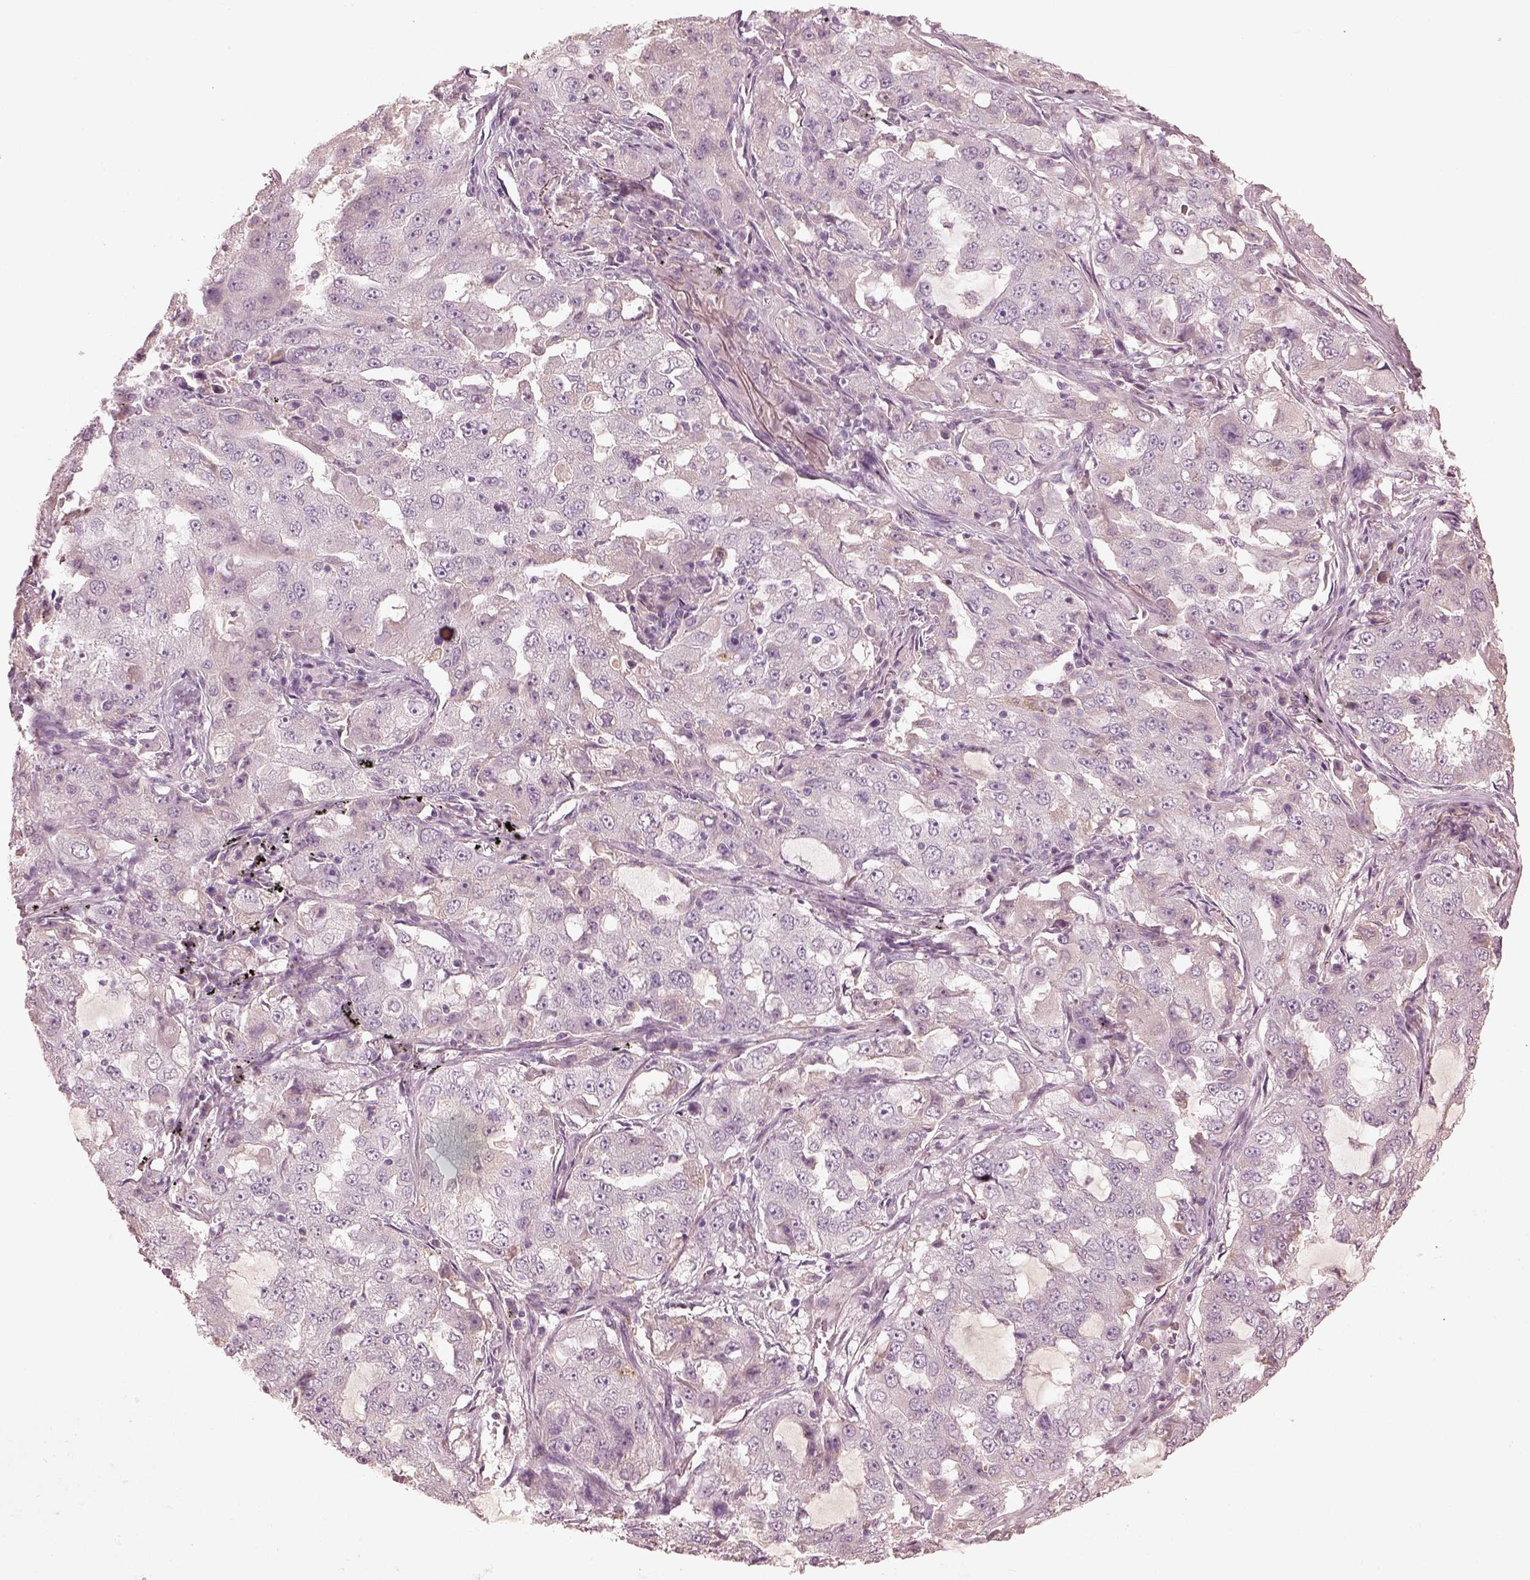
{"staining": {"intensity": "negative", "quantity": "none", "location": "none"}, "tissue": "lung cancer", "cell_type": "Tumor cells", "image_type": "cancer", "snomed": [{"axis": "morphology", "description": "Adenocarcinoma, NOS"}, {"axis": "topography", "description": "Lung"}], "caption": "An immunohistochemistry (IHC) image of lung cancer is shown. There is no staining in tumor cells of lung cancer.", "gene": "VWA5B1", "patient": {"sex": "female", "age": 61}}